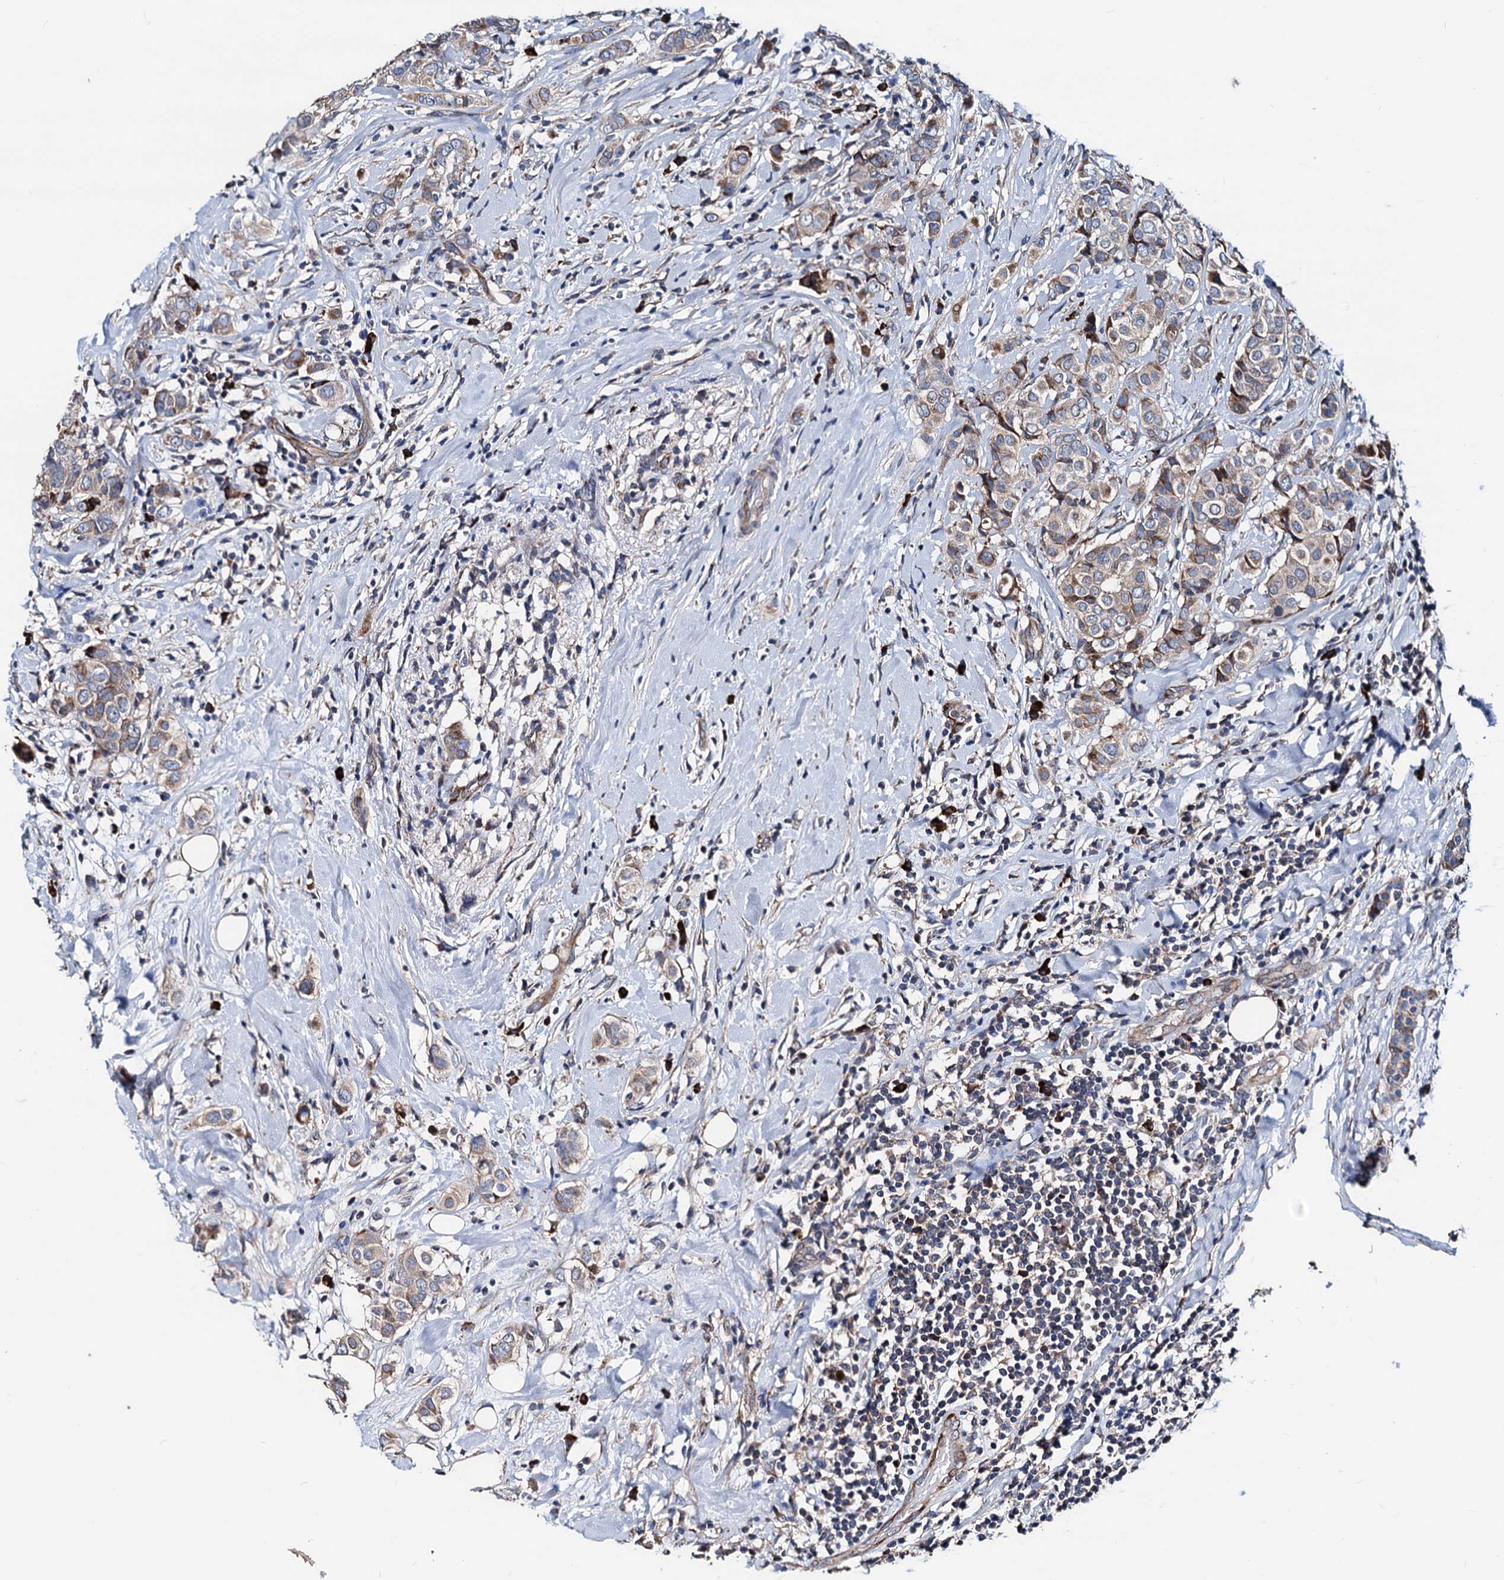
{"staining": {"intensity": "moderate", "quantity": "<25%", "location": "cytoplasmic/membranous"}, "tissue": "breast cancer", "cell_type": "Tumor cells", "image_type": "cancer", "snomed": [{"axis": "morphology", "description": "Lobular carcinoma"}, {"axis": "topography", "description": "Breast"}], "caption": "Protein analysis of breast cancer tissue exhibits moderate cytoplasmic/membranous staining in about <25% of tumor cells.", "gene": "AKAP11", "patient": {"sex": "female", "age": 51}}